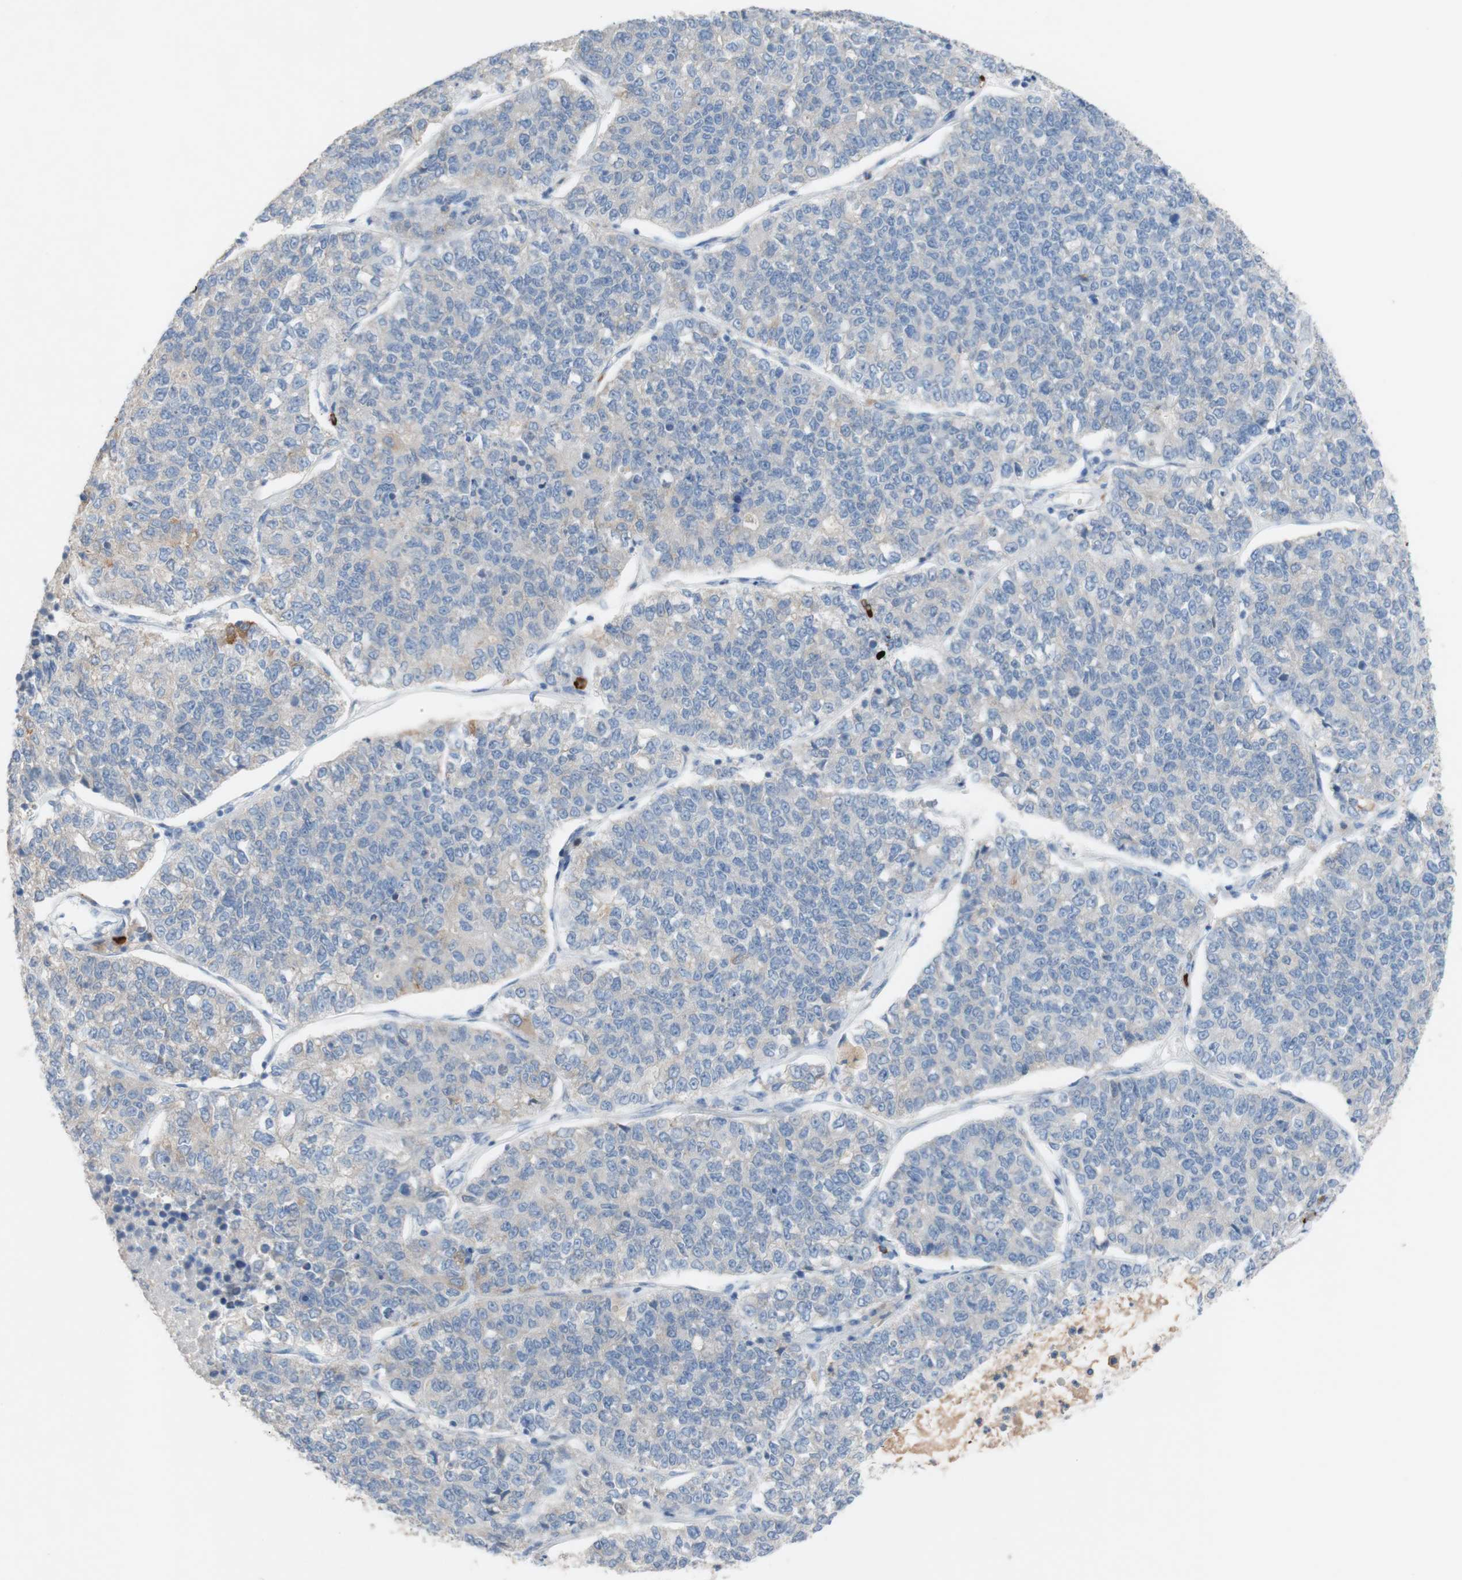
{"staining": {"intensity": "moderate", "quantity": "<25%", "location": "cytoplasmic/membranous"}, "tissue": "lung cancer", "cell_type": "Tumor cells", "image_type": "cancer", "snomed": [{"axis": "morphology", "description": "Adenocarcinoma, NOS"}, {"axis": "topography", "description": "Lung"}], "caption": "A brown stain labels moderate cytoplasmic/membranous expression of a protein in human lung adenocarcinoma tumor cells. (DAB IHC with brightfield microscopy, high magnification).", "gene": "PACSIN1", "patient": {"sex": "male", "age": 49}}